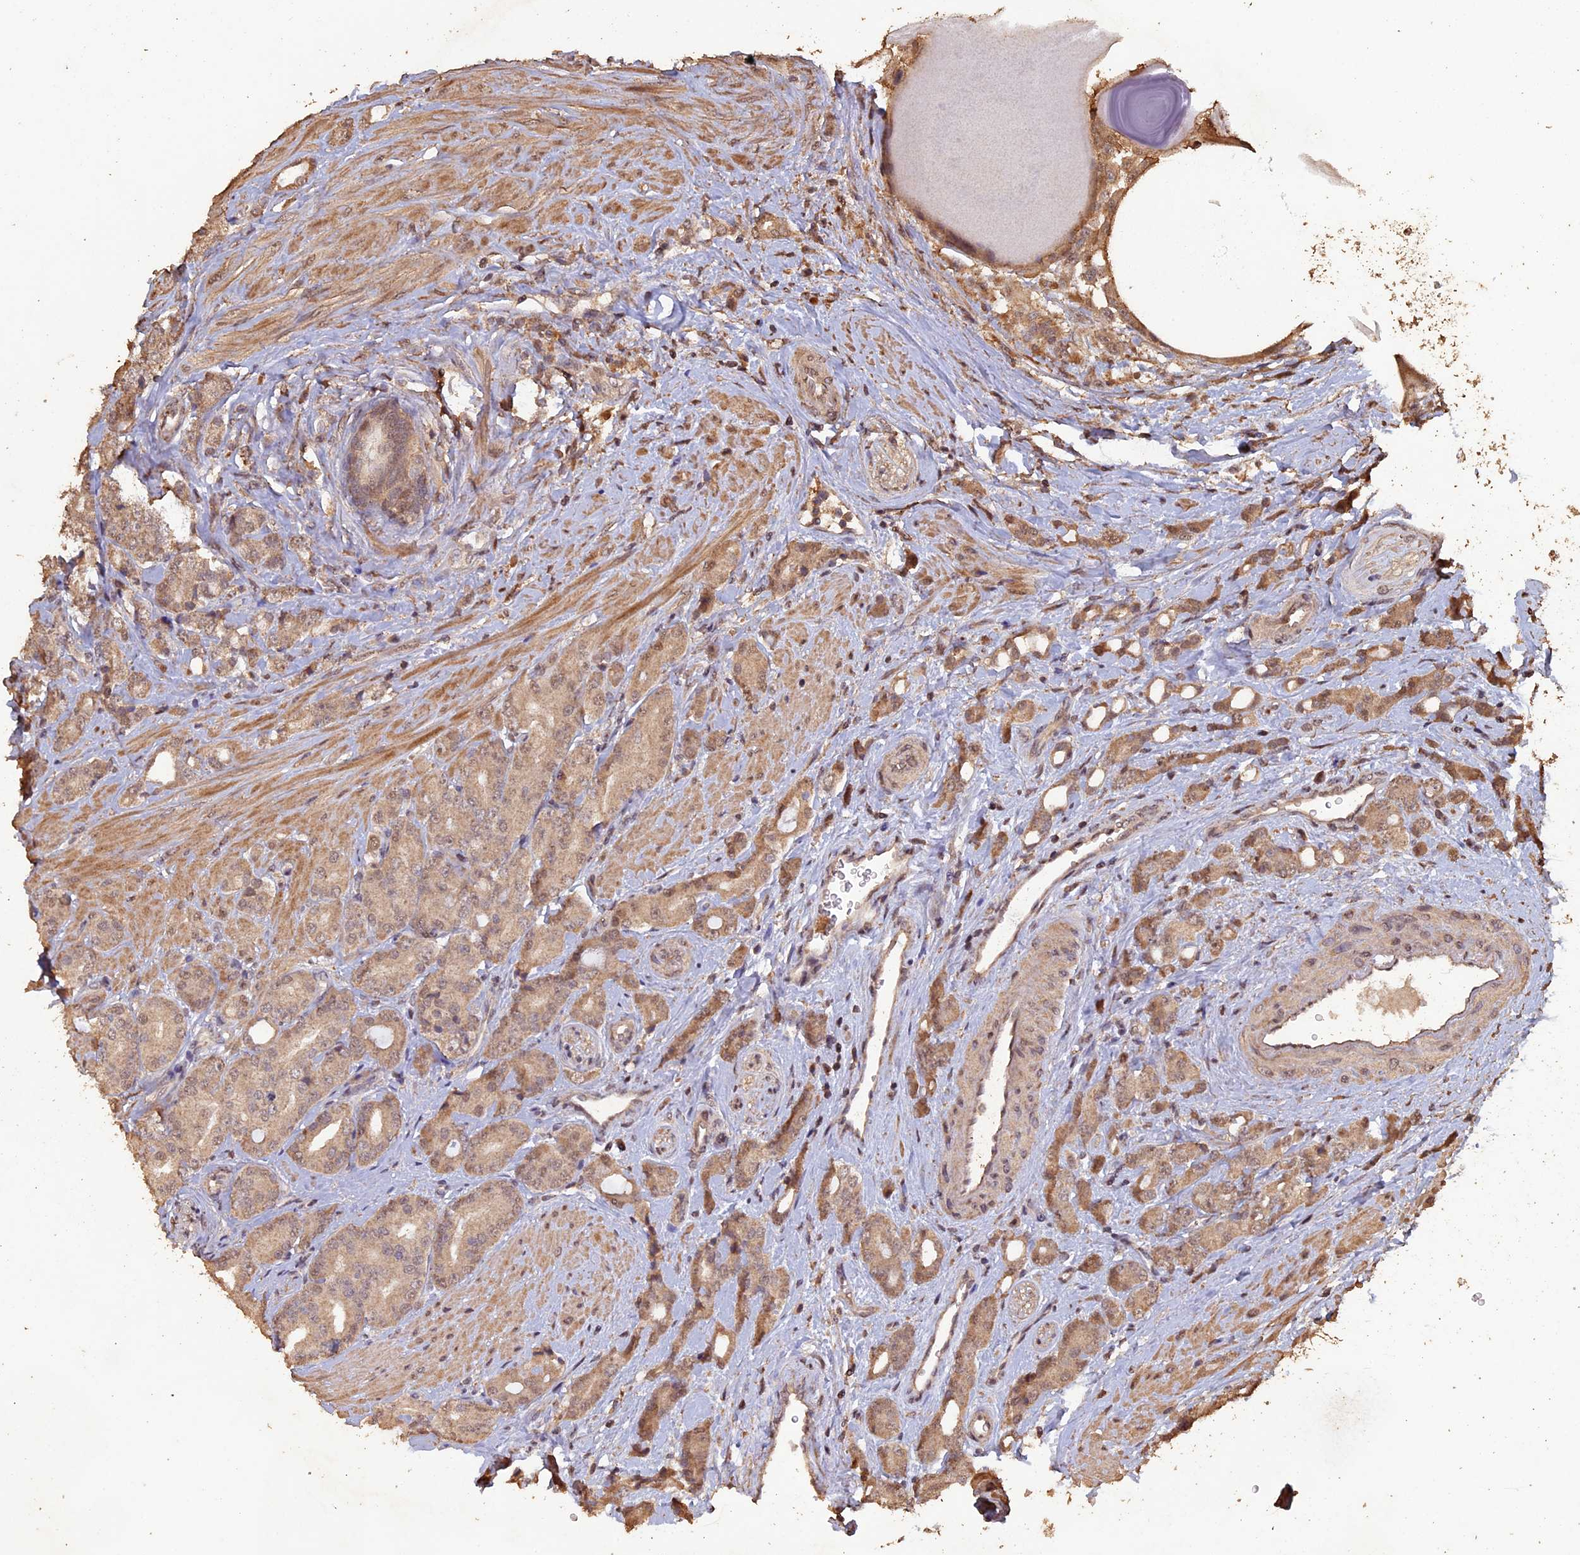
{"staining": {"intensity": "moderate", "quantity": ">75%", "location": "cytoplasmic/membranous"}, "tissue": "prostate cancer", "cell_type": "Tumor cells", "image_type": "cancer", "snomed": [{"axis": "morphology", "description": "Adenocarcinoma, High grade"}, {"axis": "topography", "description": "Prostate"}], "caption": "Immunohistochemistry (DAB) staining of human adenocarcinoma (high-grade) (prostate) demonstrates moderate cytoplasmic/membranous protein staining in about >75% of tumor cells. (DAB IHC with brightfield microscopy, high magnification).", "gene": "HUNK", "patient": {"sex": "male", "age": 62}}